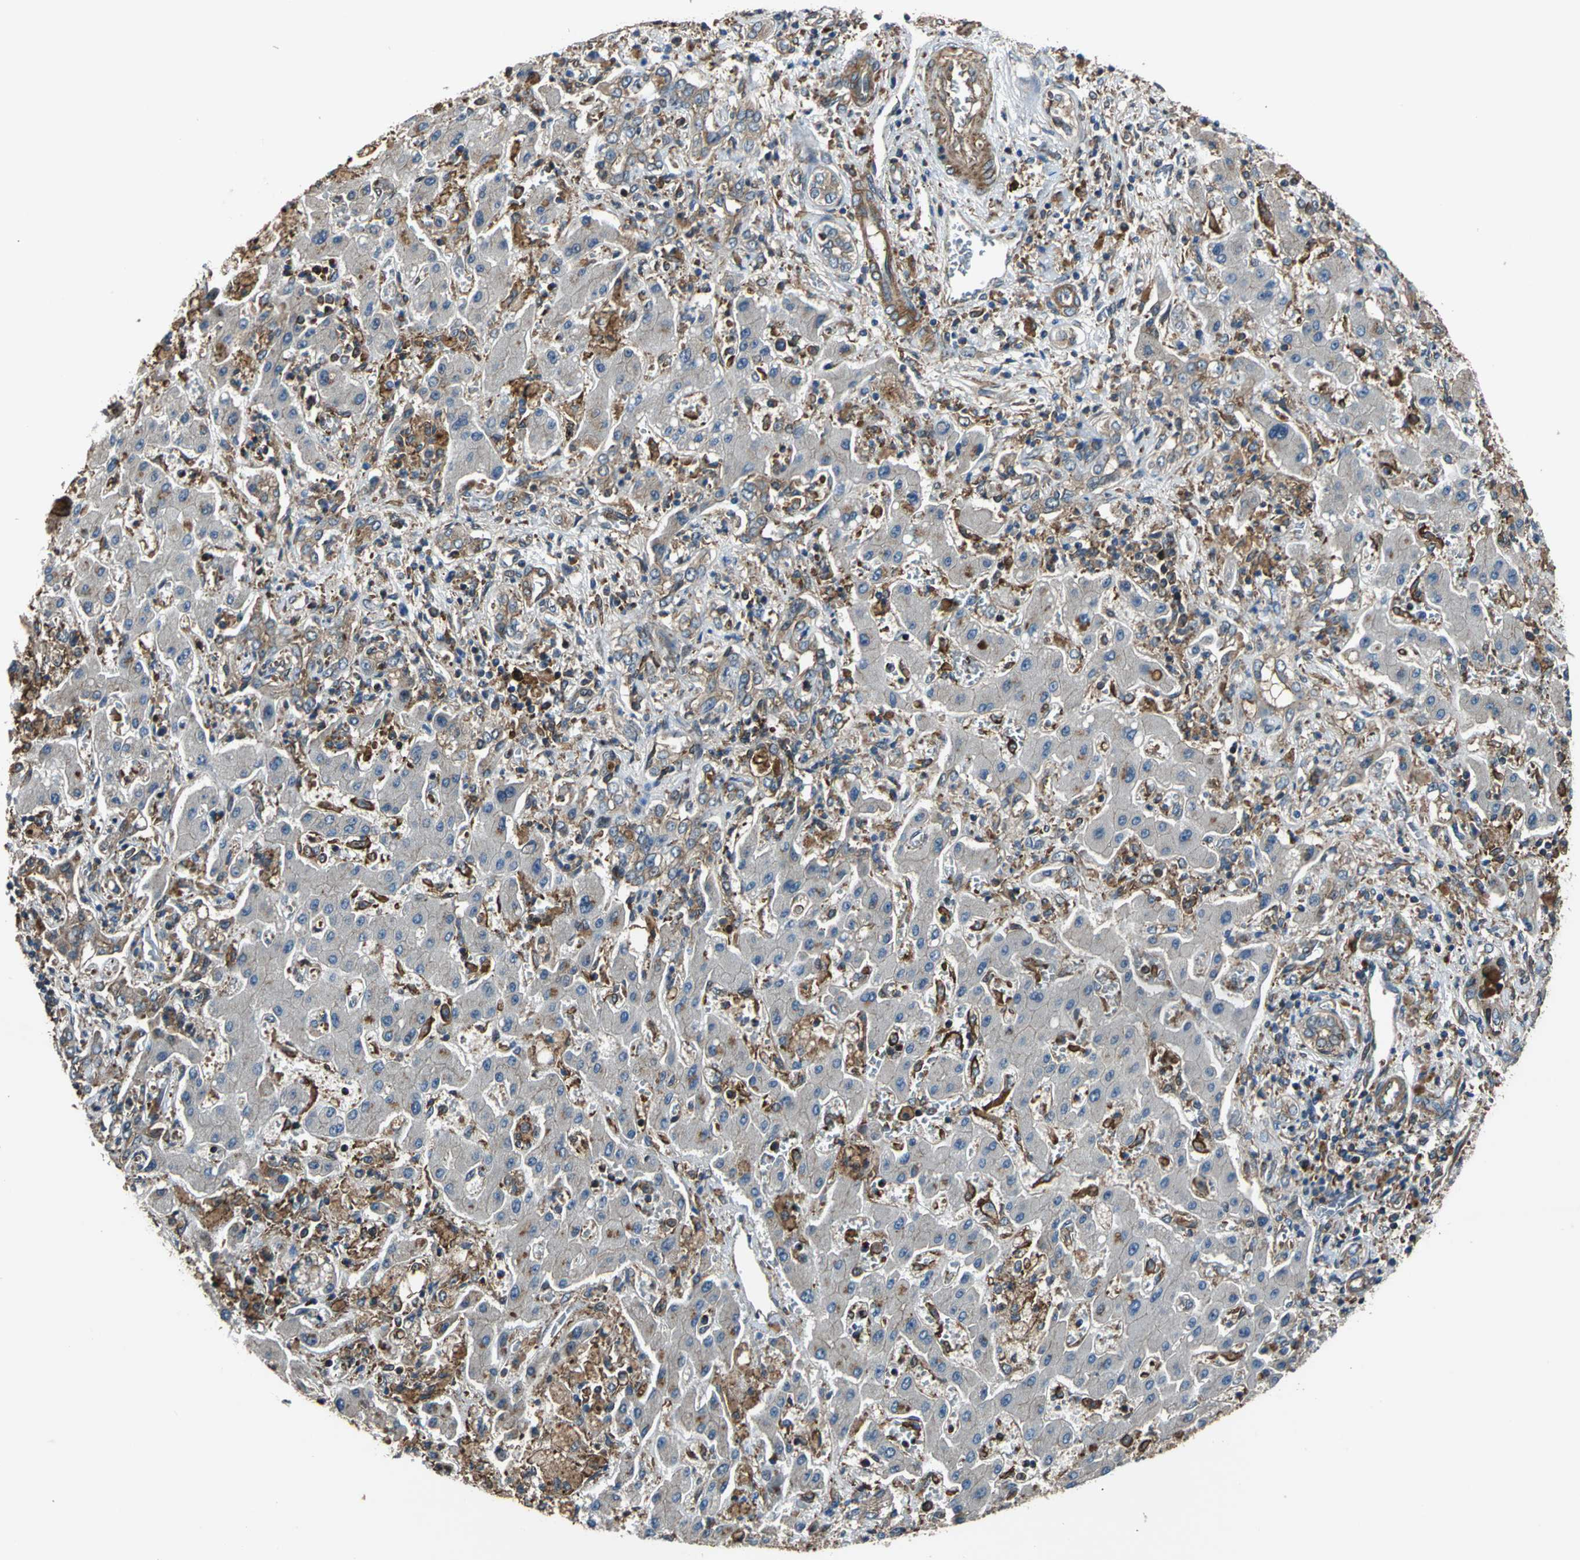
{"staining": {"intensity": "moderate", "quantity": ">75%", "location": "cytoplasmic/membranous"}, "tissue": "liver cancer", "cell_type": "Tumor cells", "image_type": "cancer", "snomed": [{"axis": "morphology", "description": "Cholangiocarcinoma"}, {"axis": "topography", "description": "Liver"}], "caption": "Liver cholangiocarcinoma stained with a brown dye reveals moderate cytoplasmic/membranous positive expression in approximately >75% of tumor cells.", "gene": "PARVA", "patient": {"sex": "male", "age": 50}}